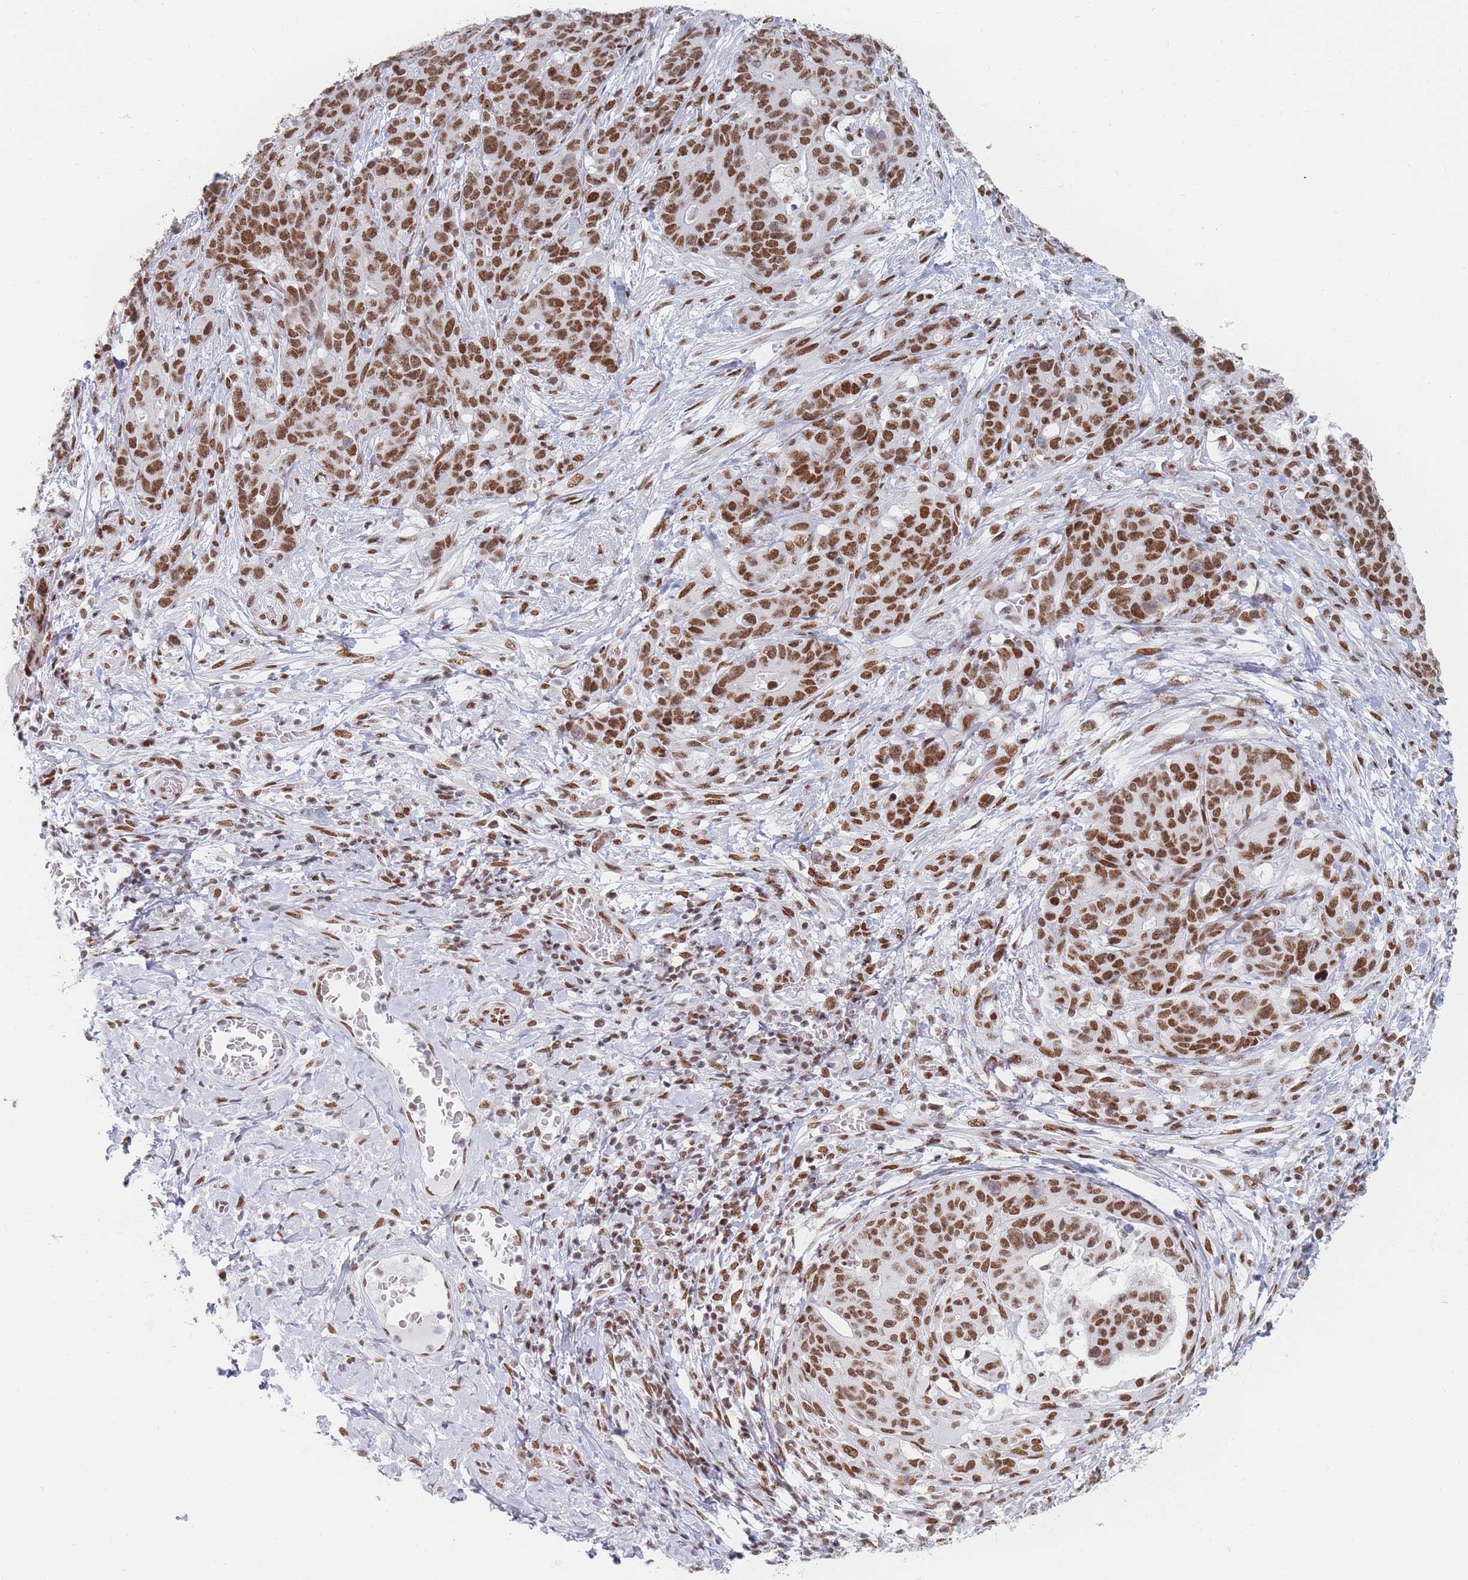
{"staining": {"intensity": "moderate", "quantity": ">75%", "location": "nuclear"}, "tissue": "stomach cancer", "cell_type": "Tumor cells", "image_type": "cancer", "snomed": [{"axis": "morphology", "description": "Normal tissue, NOS"}, {"axis": "morphology", "description": "Adenocarcinoma, NOS"}, {"axis": "topography", "description": "Stomach"}], "caption": "Adenocarcinoma (stomach) tissue demonstrates moderate nuclear staining in approximately >75% of tumor cells", "gene": "SAFB2", "patient": {"sex": "female", "age": 64}}